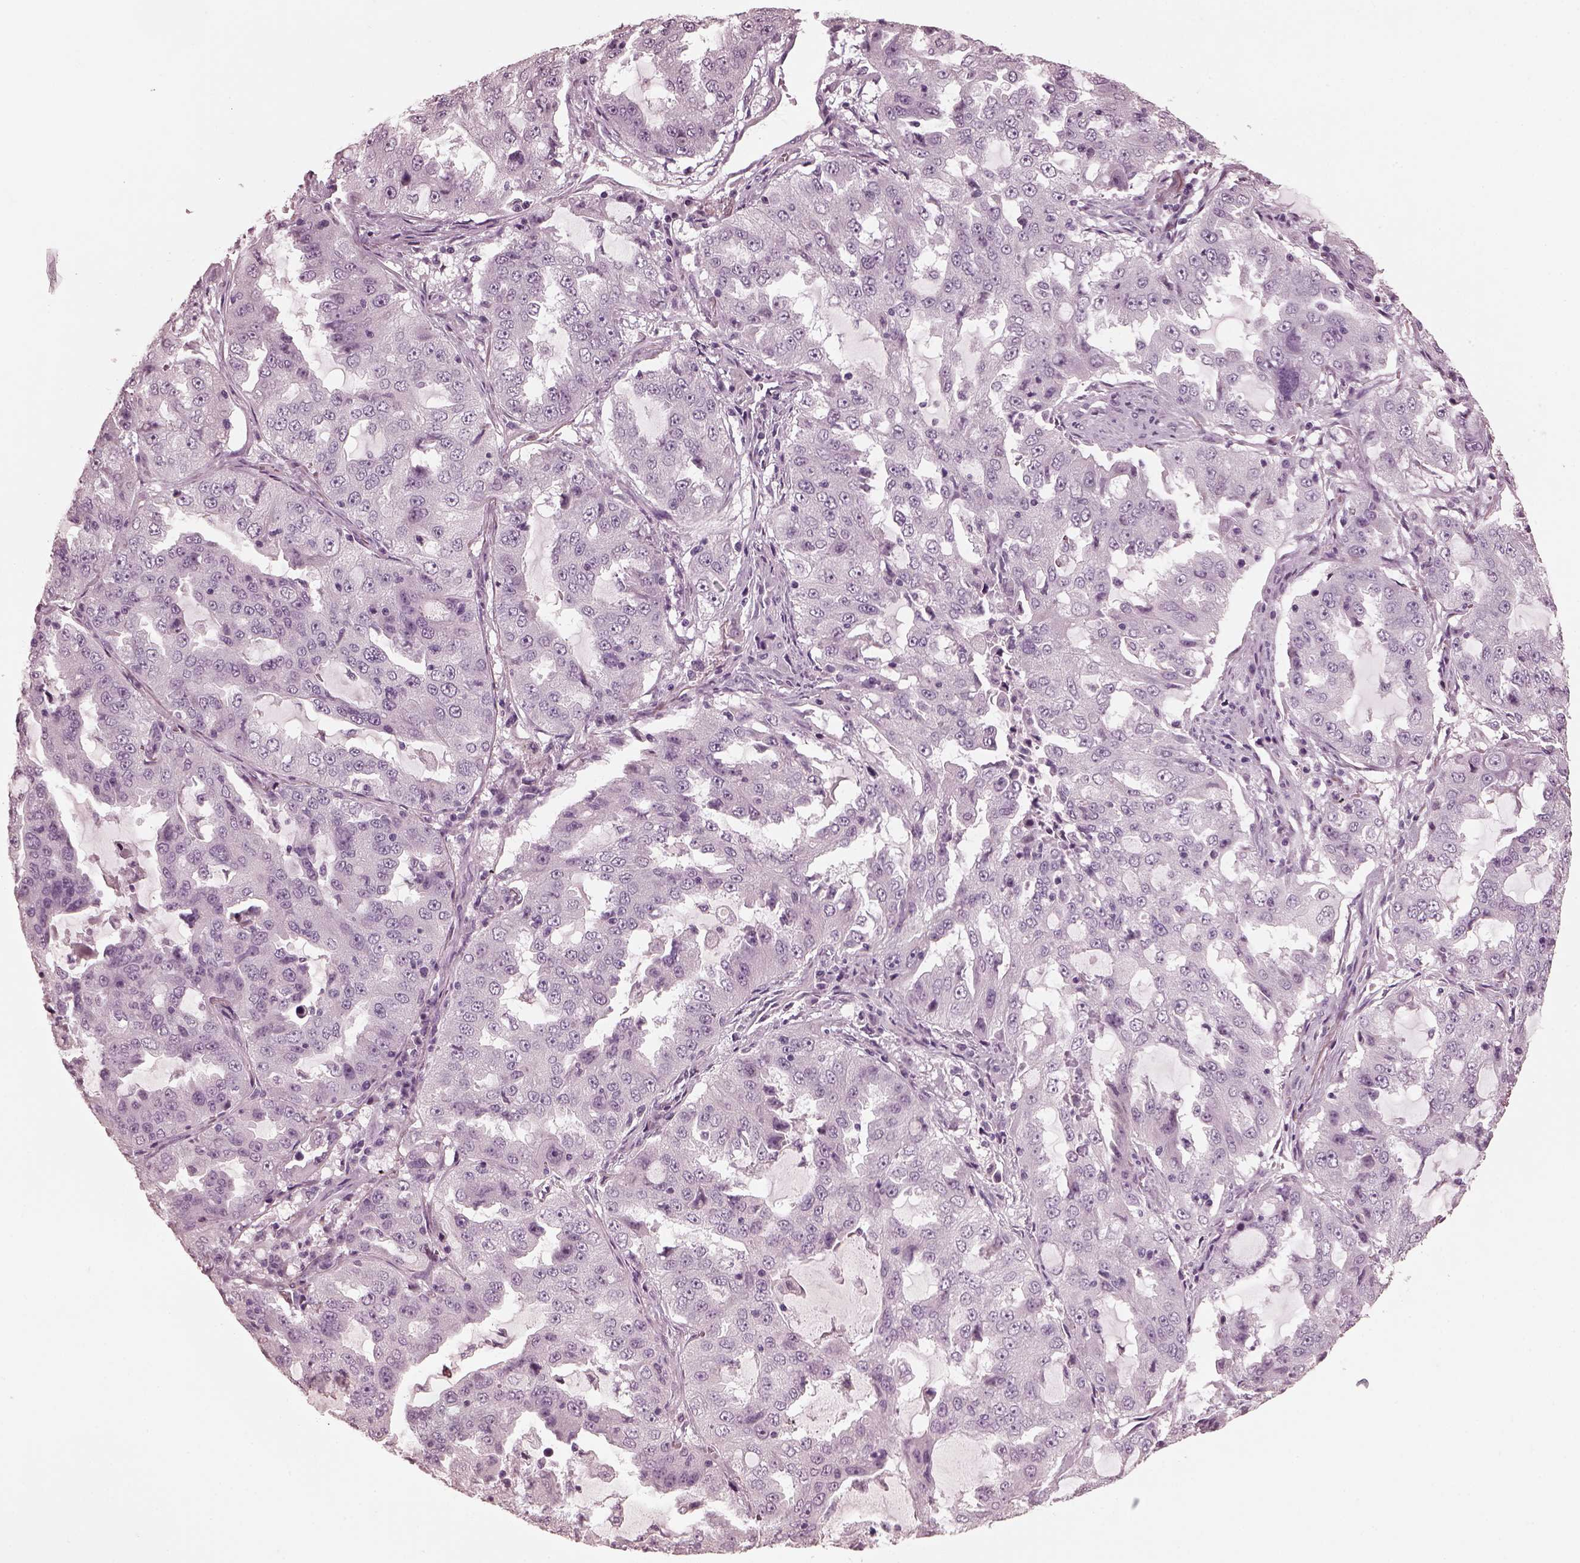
{"staining": {"intensity": "negative", "quantity": "none", "location": "none"}, "tissue": "lung cancer", "cell_type": "Tumor cells", "image_type": "cancer", "snomed": [{"axis": "morphology", "description": "Adenocarcinoma, NOS"}, {"axis": "topography", "description": "Lung"}], "caption": "This is an immunohistochemistry histopathology image of lung cancer. There is no expression in tumor cells.", "gene": "CGA", "patient": {"sex": "female", "age": 61}}